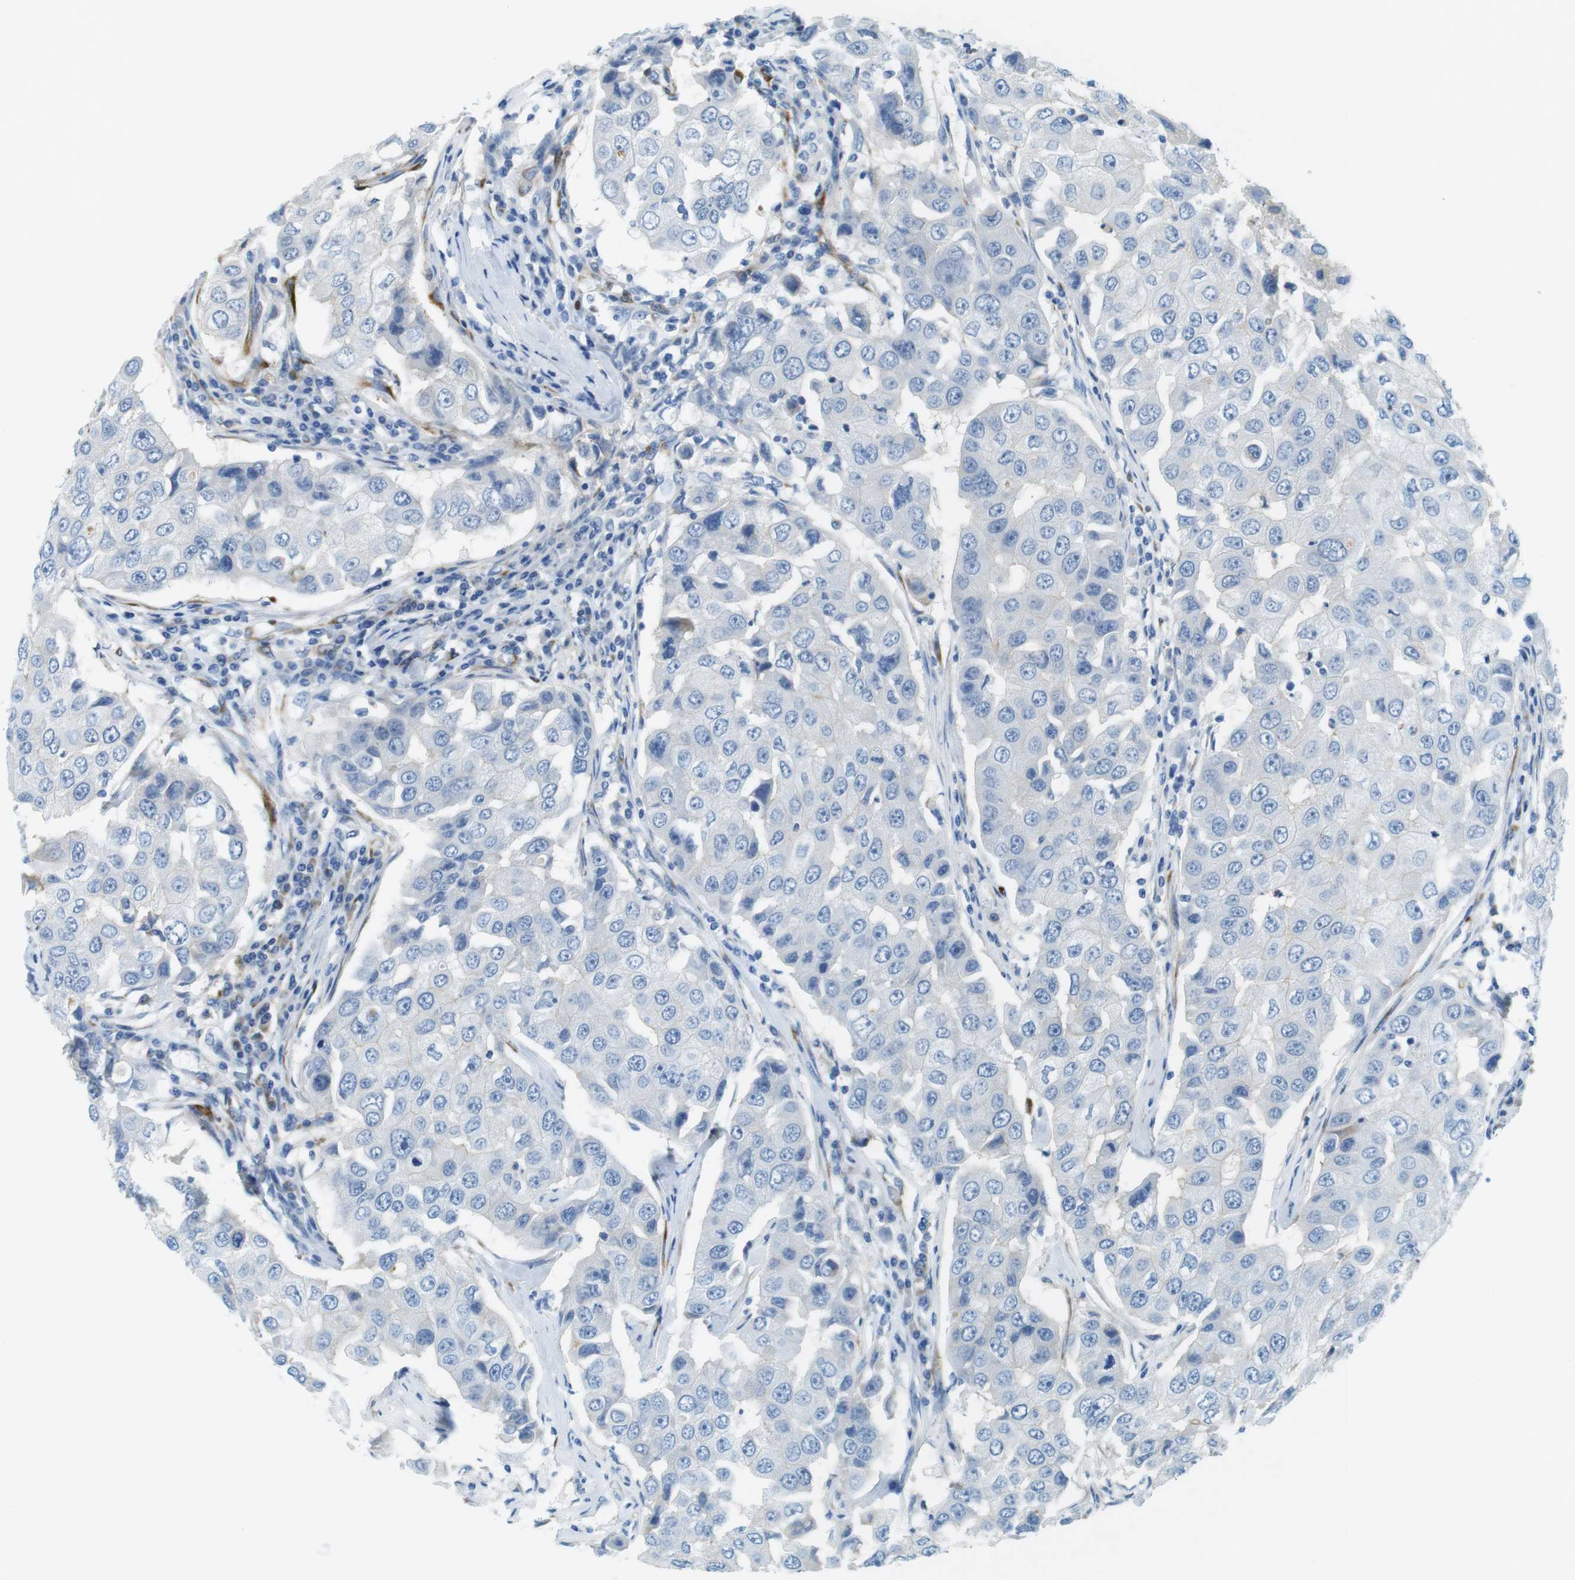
{"staining": {"intensity": "negative", "quantity": "none", "location": "none"}, "tissue": "breast cancer", "cell_type": "Tumor cells", "image_type": "cancer", "snomed": [{"axis": "morphology", "description": "Duct carcinoma"}, {"axis": "topography", "description": "Breast"}], "caption": "This histopathology image is of intraductal carcinoma (breast) stained with IHC to label a protein in brown with the nuclei are counter-stained blue. There is no expression in tumor cells. (DAB immunohistochemistry (IHC) with hematoxylin counter stain).", "gene": "EMP2", "patient": {"sex": "female", "age": 27}}